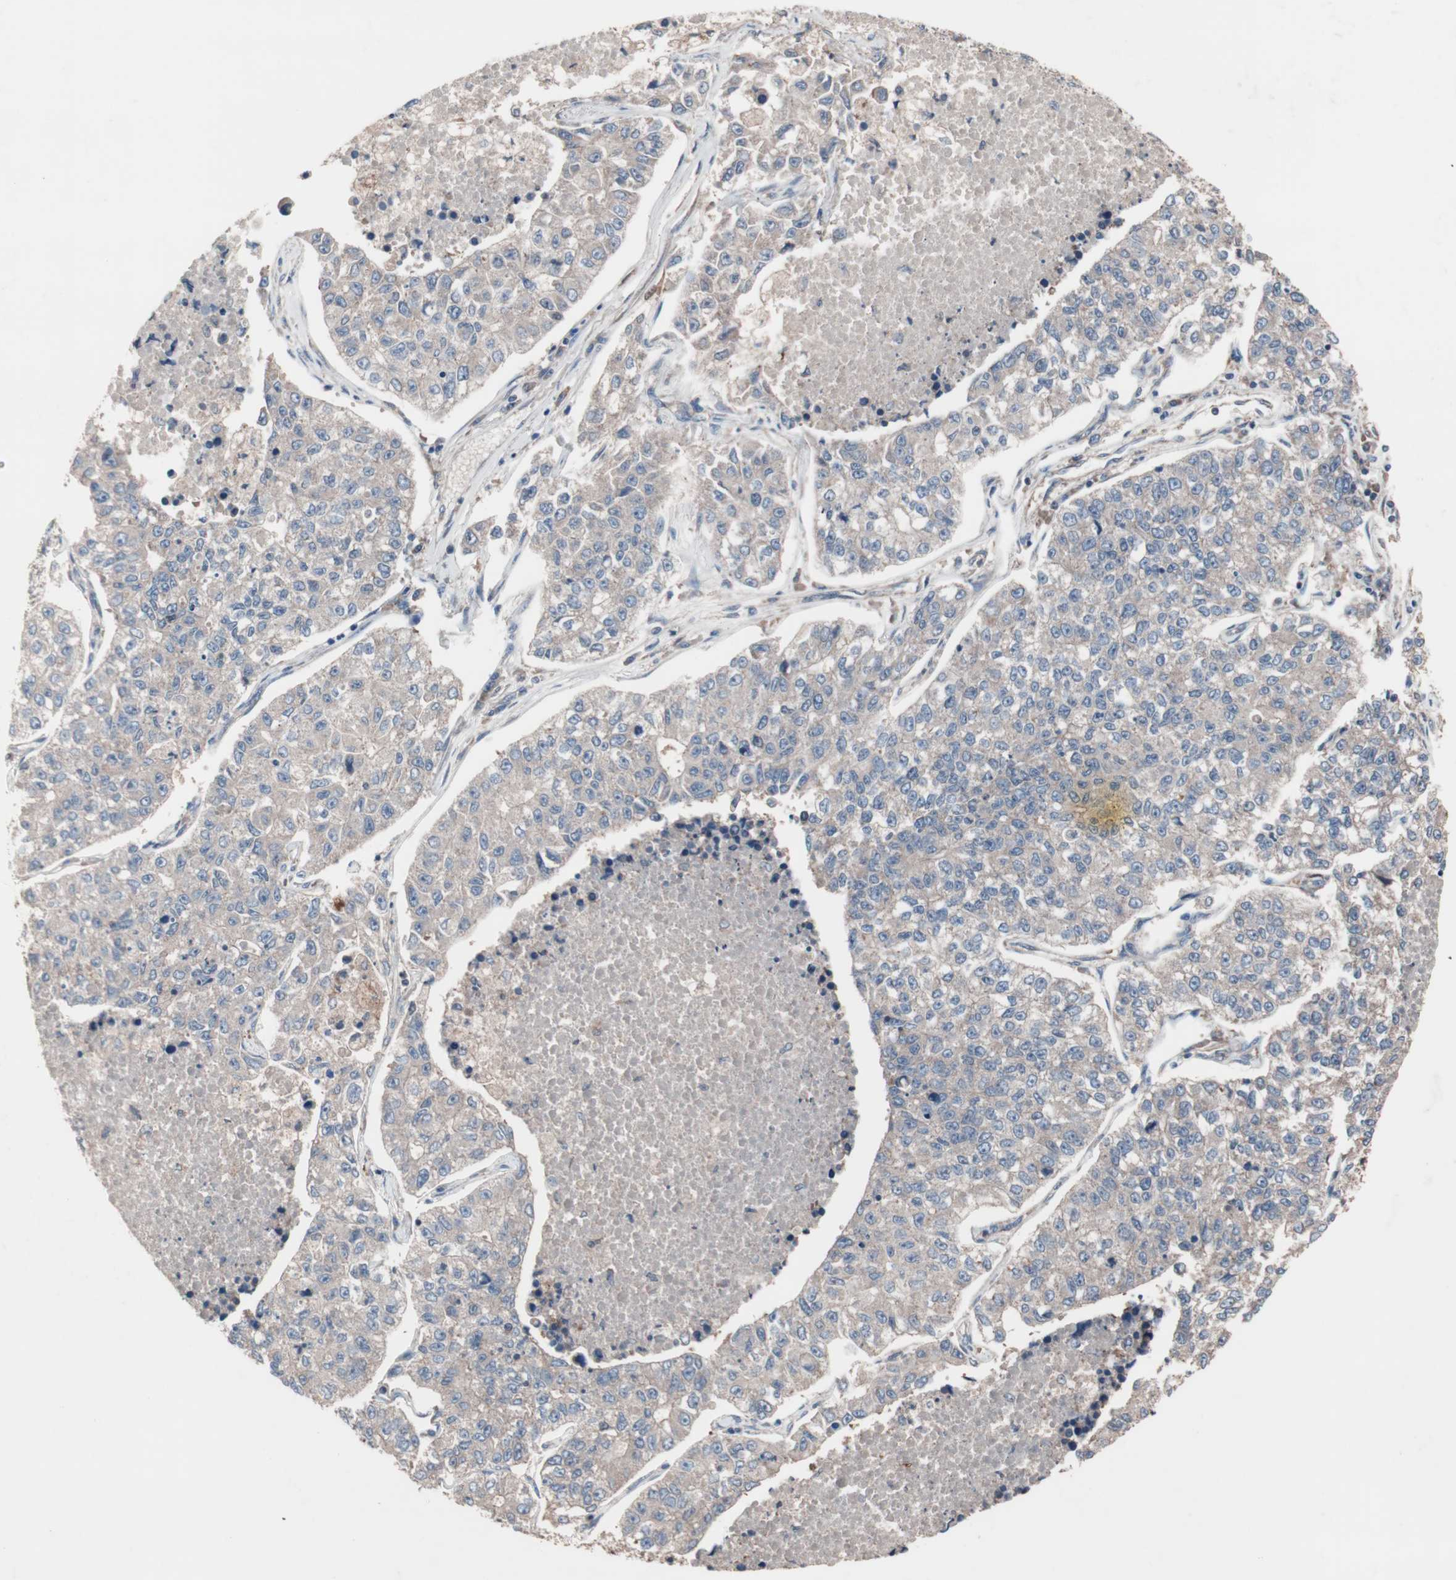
{"staining": {"intensity": "weak", "quantity": "25%-75%", "location": "cytoplasmic/membranous"}, "tissue": "lung cancer", "cell_type": "Tumor cells", "image_type": "cancer", "snomed": [{"axis": "morphology", "description": "Adenocarcinoma, NOS"}, {"axis": "topography", "description": "Lung"}], "caption": "A histopathology image of human lung cancer stained for a protein demonstrates weak cytoplasmic/membranous brown staining in tumor cells.", "gene": "ATG7", "patient": {"sex": "male", "age": 49}}